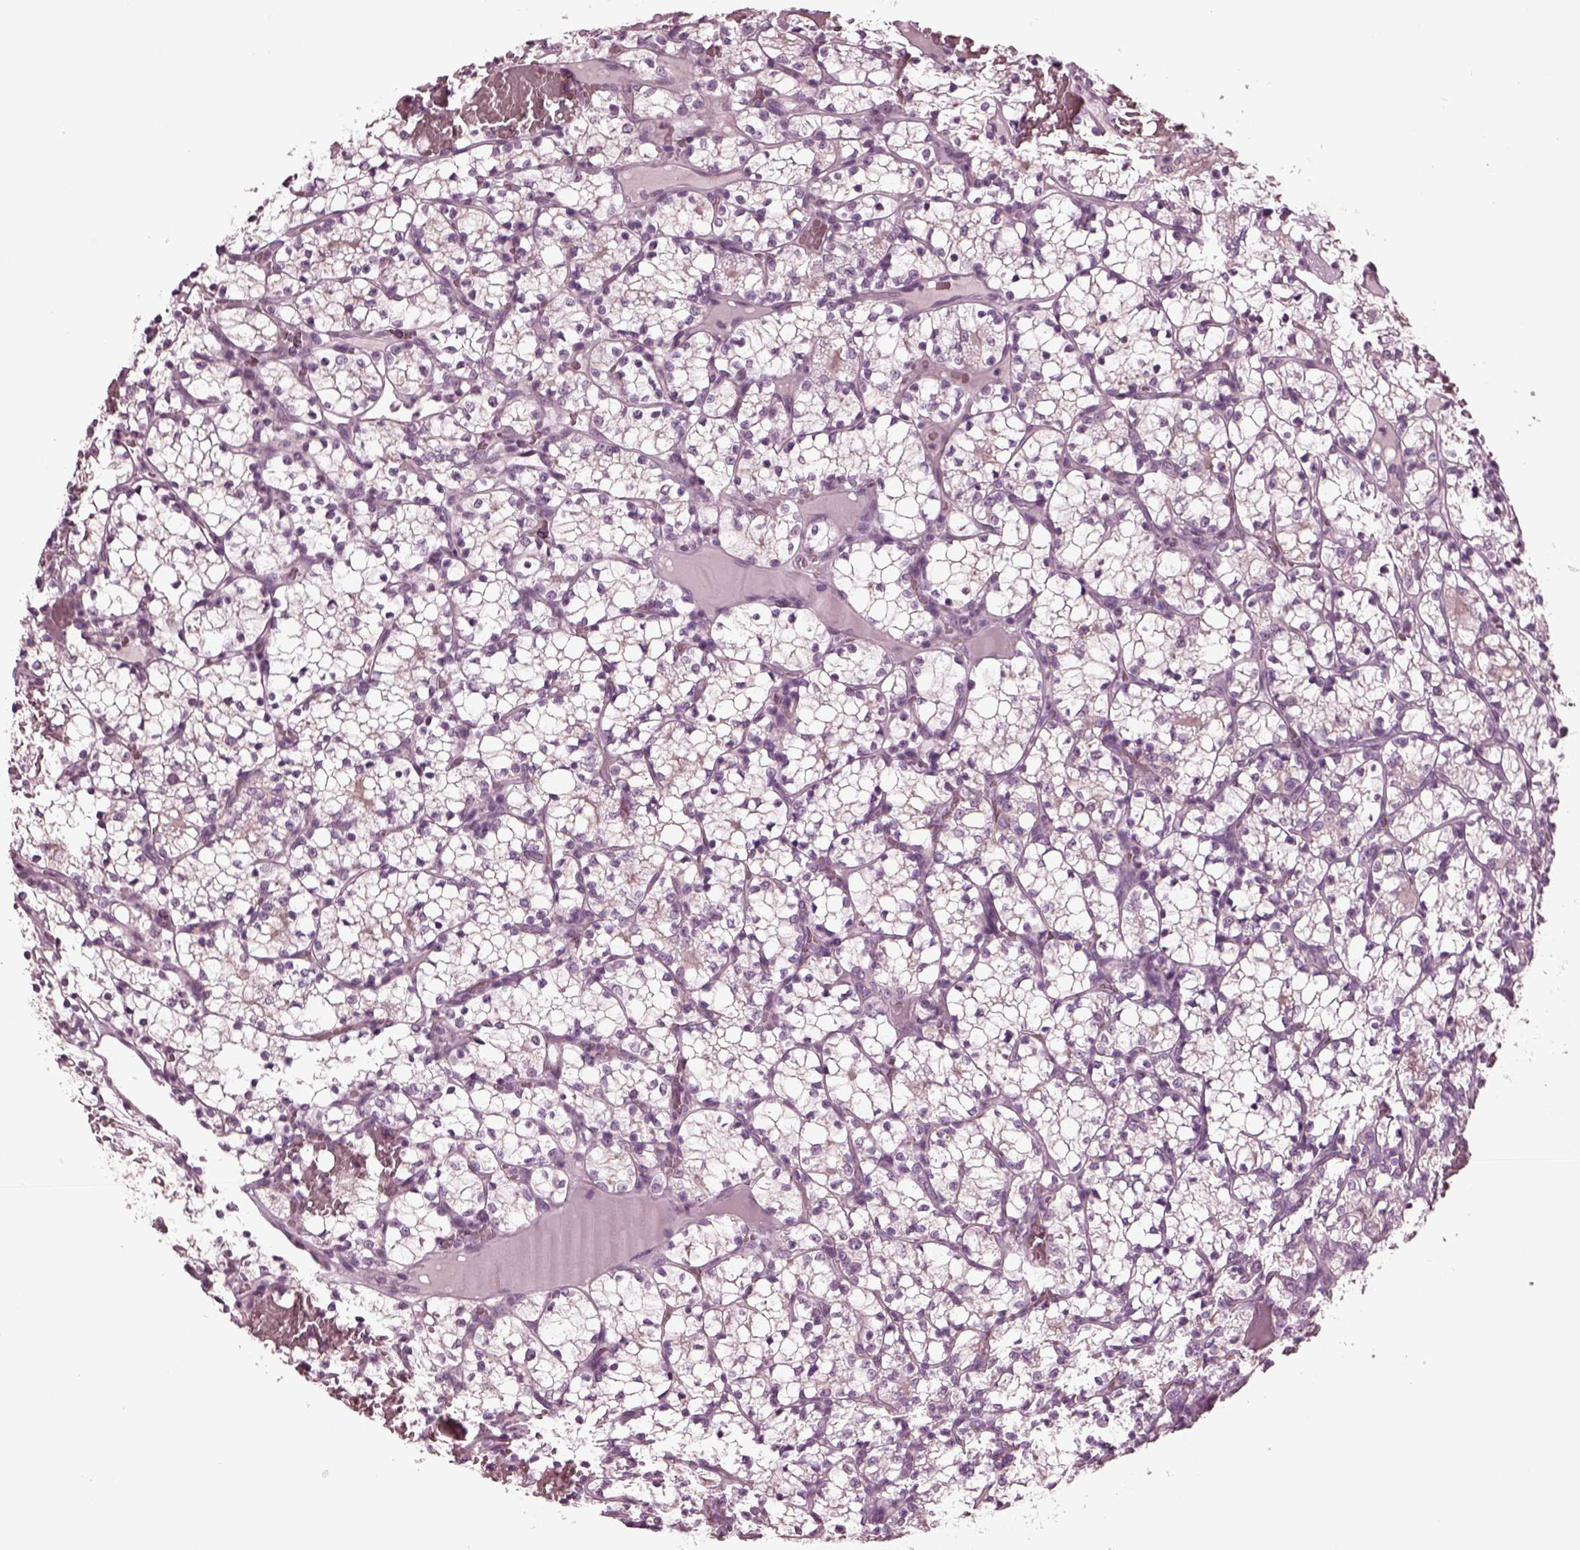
{"staining": {"intensity": "negative", "quantity": "none", "location": "none"}, "tissue": "renal cancer", "cell_type": "Tumor cells", "image_type": "cancer", "snomed": [{"axis": "morphology", "description": "Adenocarcinoma, NOS"}, {"axis": "topography", "description": "Kidney"}], "caption": "Tumor cells show no significant staining in renal cancer (adenocarcinoma).", "gene": "MIB2", "patient": {"sex": "female", "age": 69}}